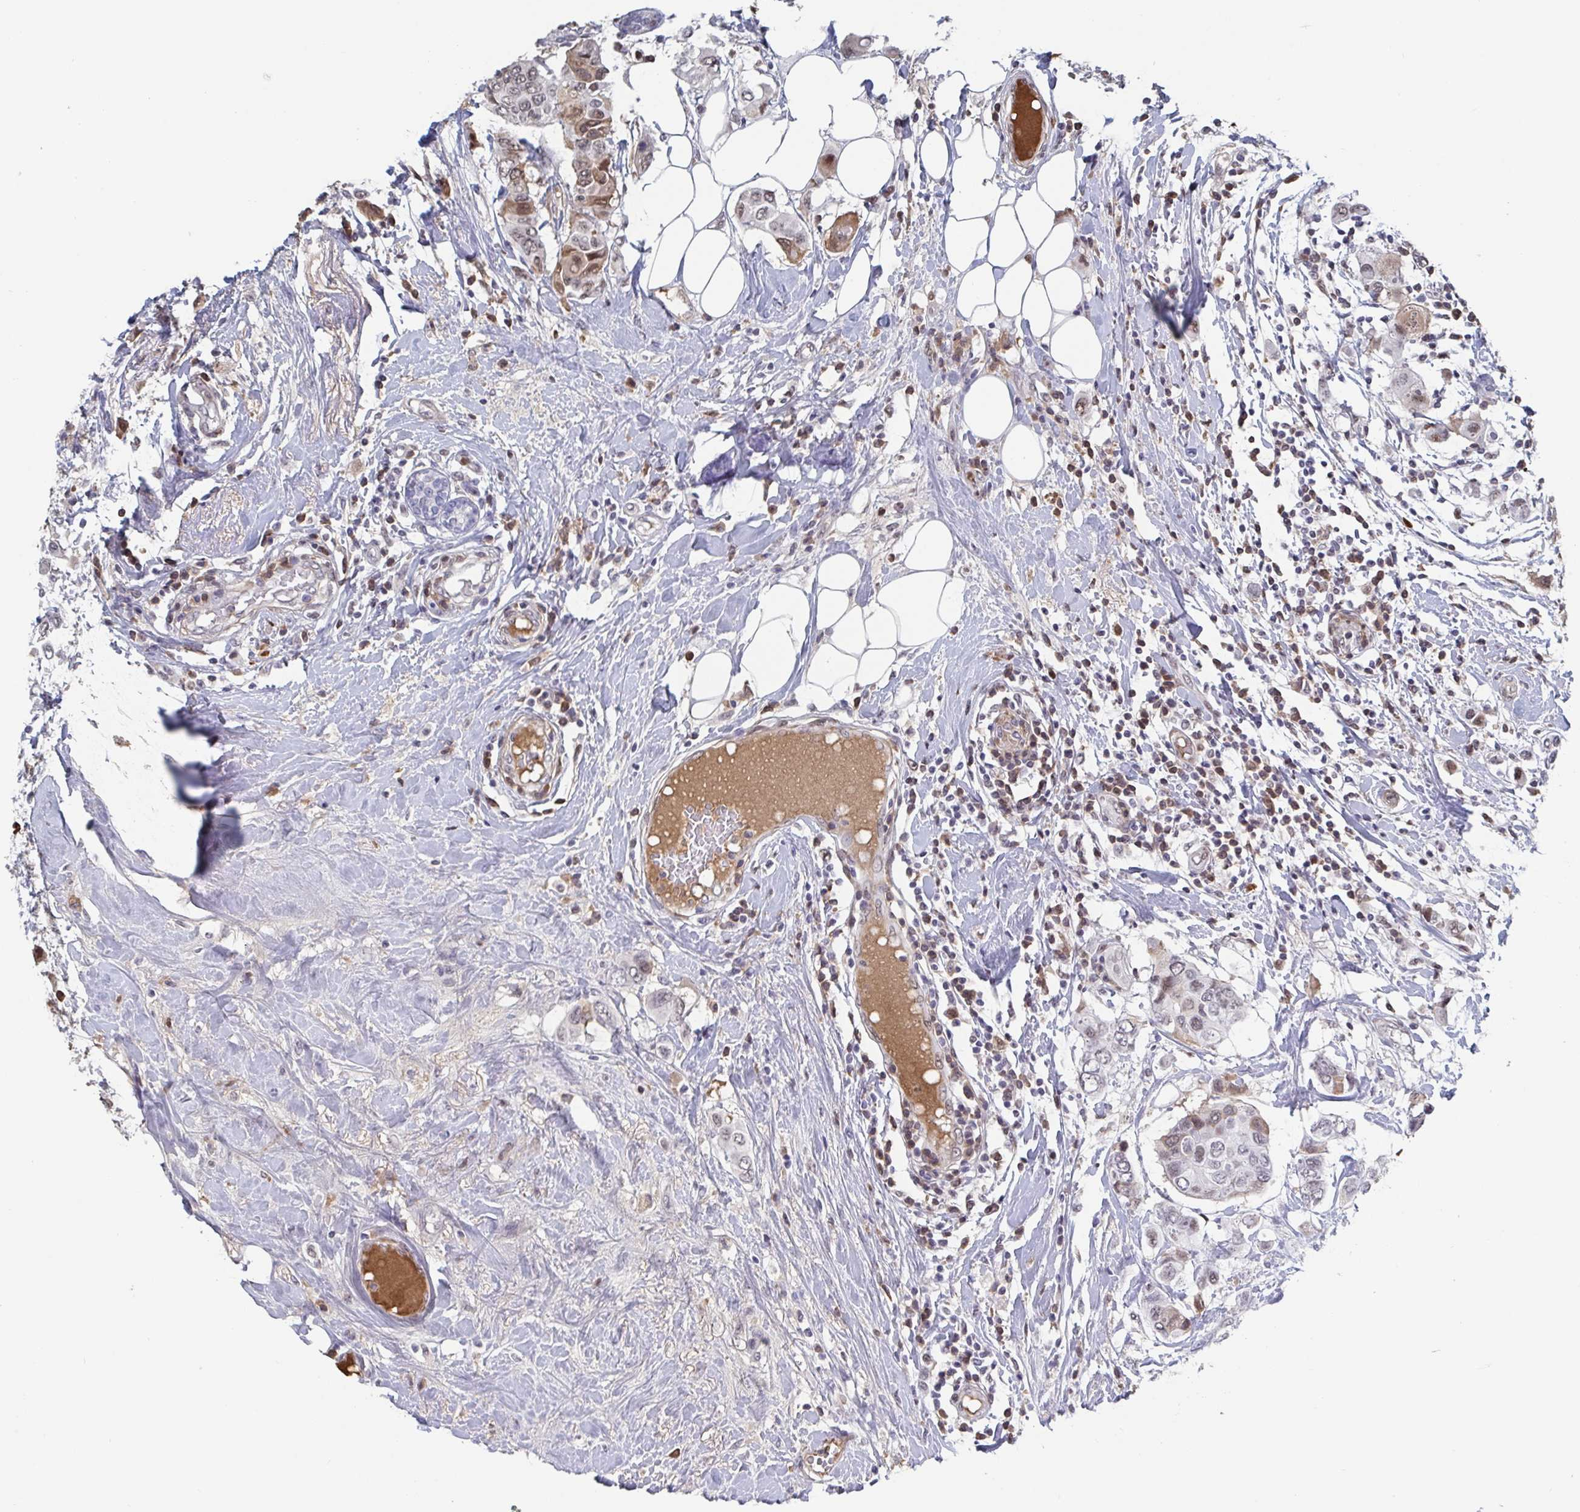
{"staining": {"intensity": "weak", "quantity": ">75%", "location": "nuclear"}, "tissue": "breast cancer", "cell_type": "Tumor cells", "image_type": "cancer", "snomed": [{"axis": "morphology", "description": "Lobular carcinoma"}, {"axis": "topography", "description": "Breast"}], "caption": "Protein expression analysis of human breast cancer reveals weak nuclear expression in approximately >75% of tumor cells. The staining was performed using DAB, with brown indicating positive protein expression. Nuclei are stained blue with hematoxylin.", "gene": "BCL7B", "patient": {"sex": "female", "age": 51}}